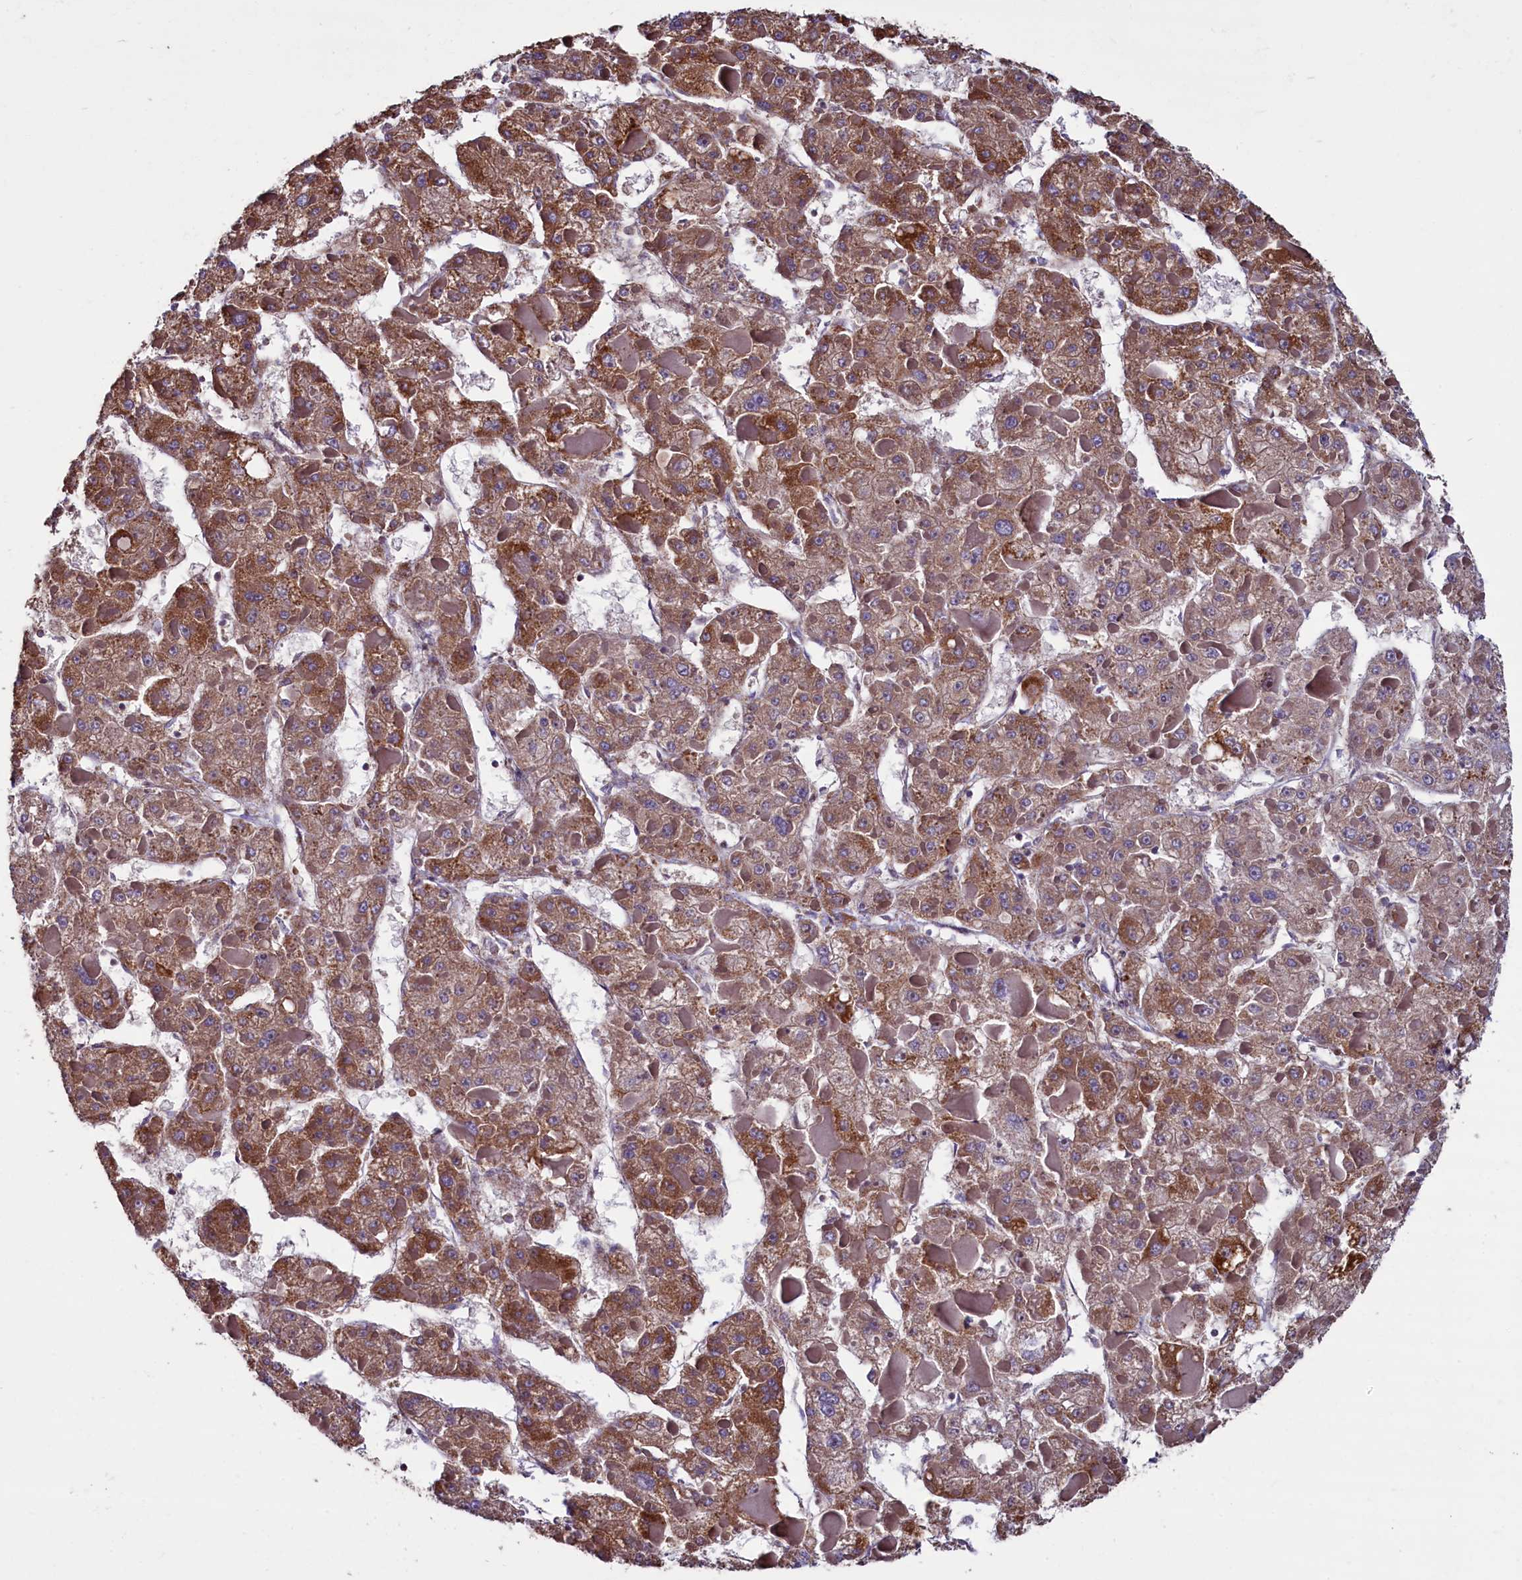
{"staining": {"intensity": "moderate", "quantity": ">75%", "location": "cytoplasmic/membranous"}, "tissue": "liver cancer", "cell_type": "Tumor cells", "image_type": "cancer", "snomed": [{"axis": "morphology", "description": "Carcinoma, Hepatocellular, NOS"}, {"axis": "topography", "description": "Liver"}], "caption": "Liver cancer (hepatocellular carcinoma) tissue reveals moderate cytoplasmic/membranous positivity in about >75% of tumor cells", "gene": "ZSWIM1", "patient": {"sex": "female", "age": 73}}